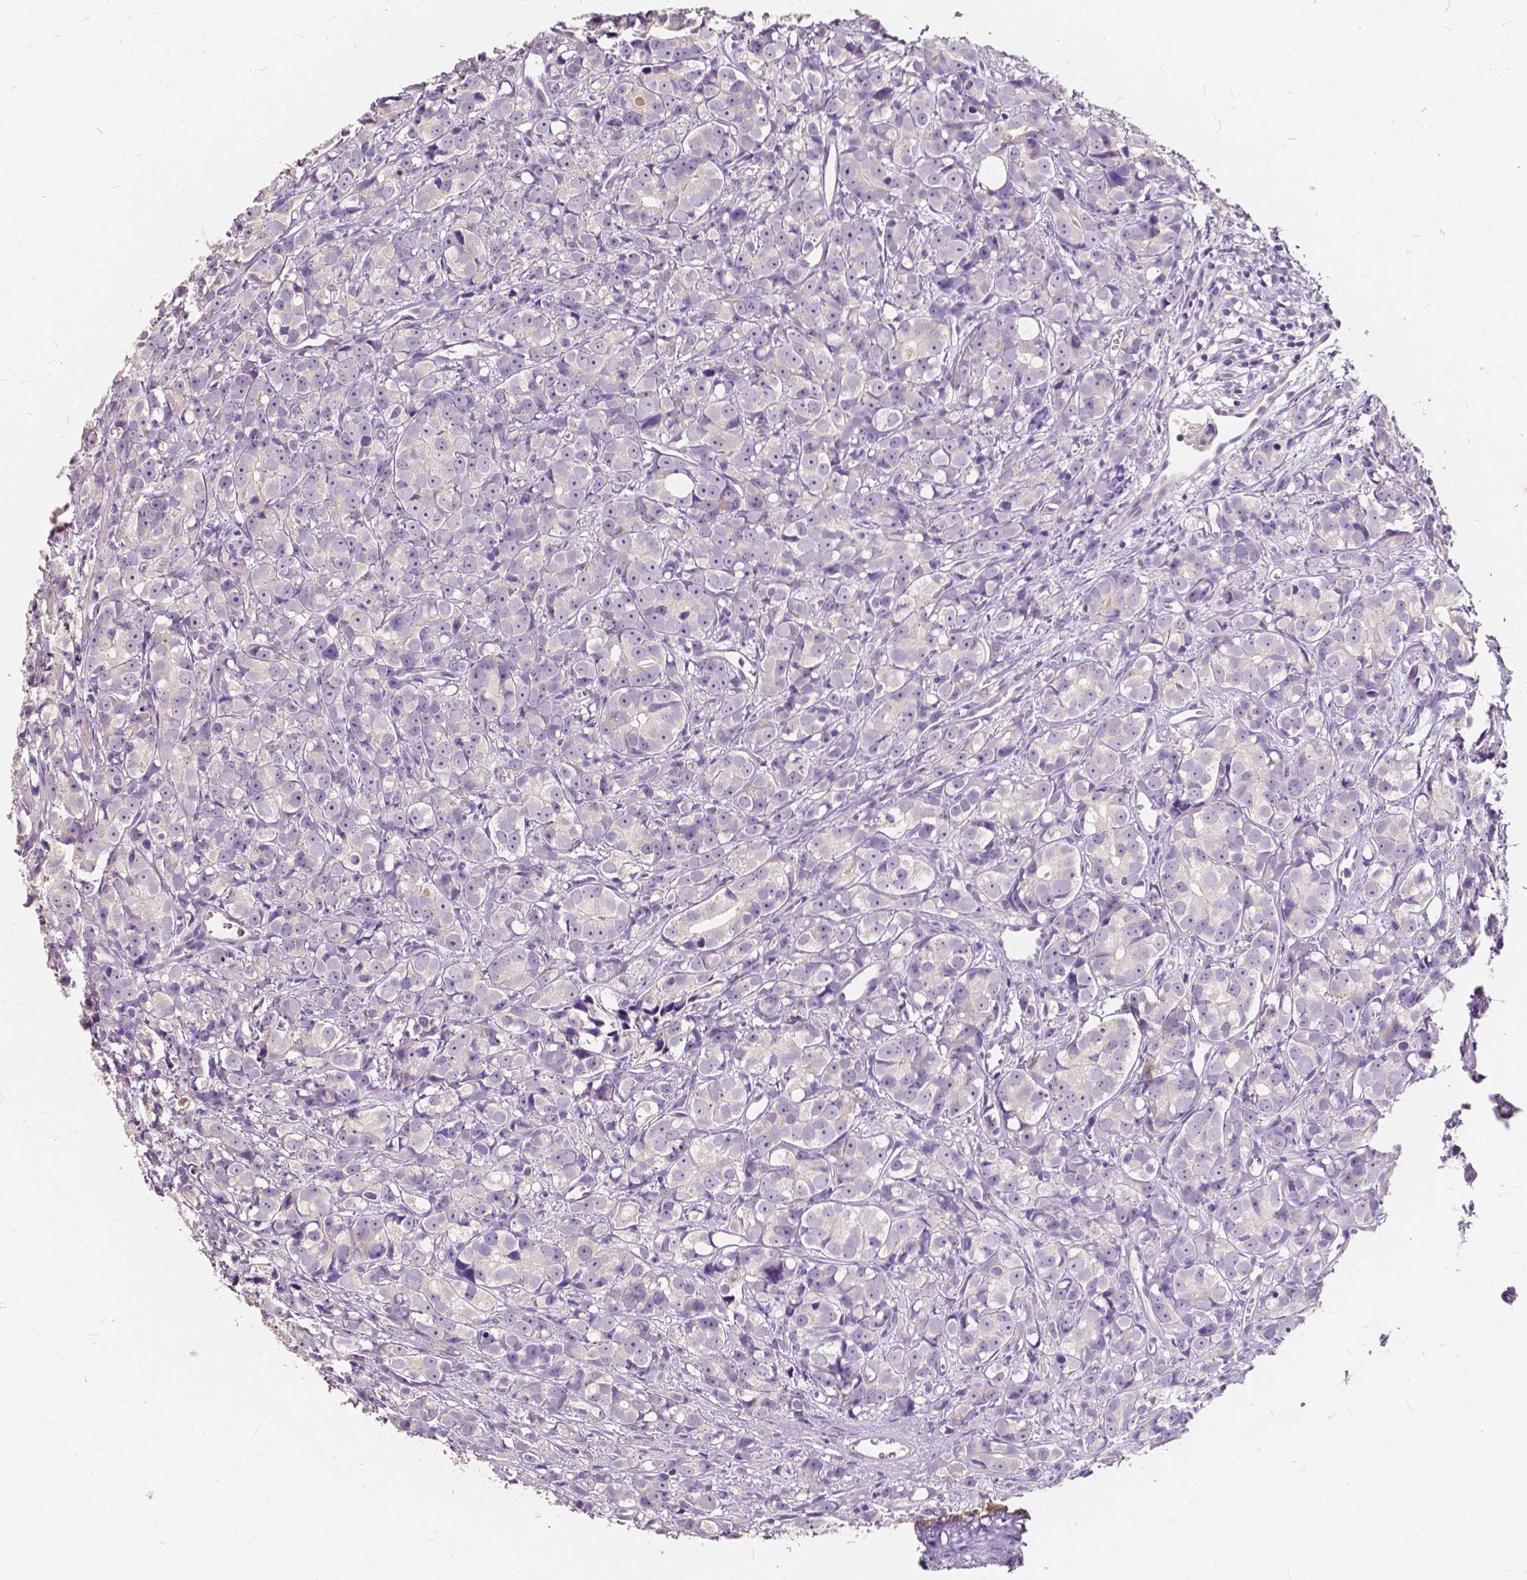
{"staining": {"intensity": "negative", "quantity": "none", "location": "none"}, "tissue": "prostate cancer", "cell_type": "Tumor cells", "image_type": "cancer", "snomed": [{"axis": "morphology", "description": "Adenocarcinoma, High grade"}, {"axis": "topography", "description": "Prostate"}], "caption": "Tumor cells show no significant positivity in high-grade adenocarcinoma (prostate). (DAB (3,3'-diaminobenzidine) immunohistochemistry with hematoxylin counter stain).", "gene": "SLC7A8", "patient": {"sex": "male", "age": 77}}